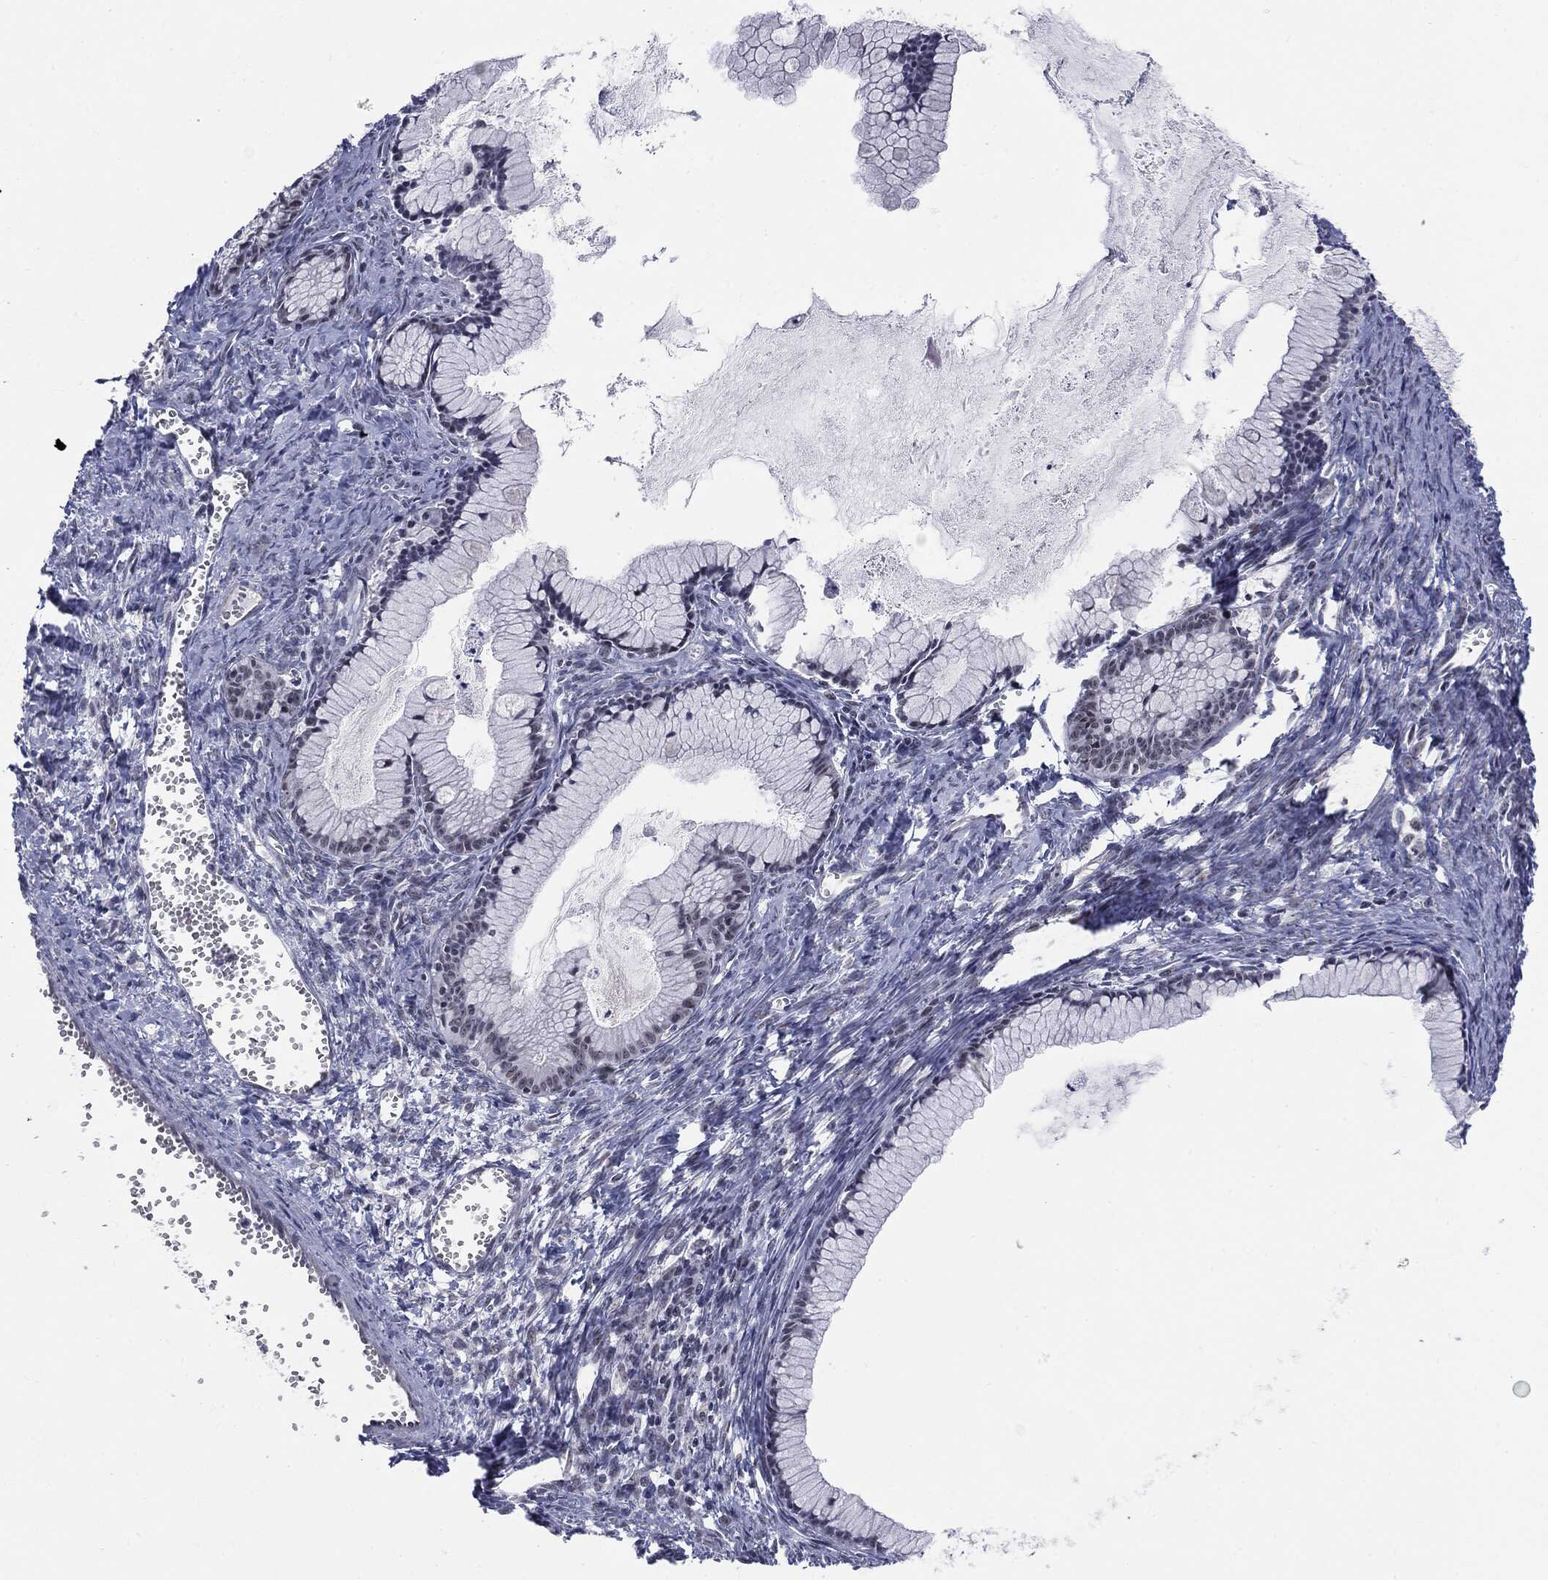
{"staining": {"intensity": "negative", "quantity": "none", "location": "none"}, "tissue": "ovarian cancer", "cell_type": "Tumor cells", "image_type": "cancer", "snomed": [{"axis": "morphology", "description": "Cystadenocarcinoma, mucinous, NOS"}, {"axis": "topography", "description": "Ovary"}], "caption": "A photomicrograph of human ovarian mucinous cystadenocarcinoma is negative for staining in tumor cells.", "gene": "SLC5A5", "patient": {"sex": "female", "age": 41}}